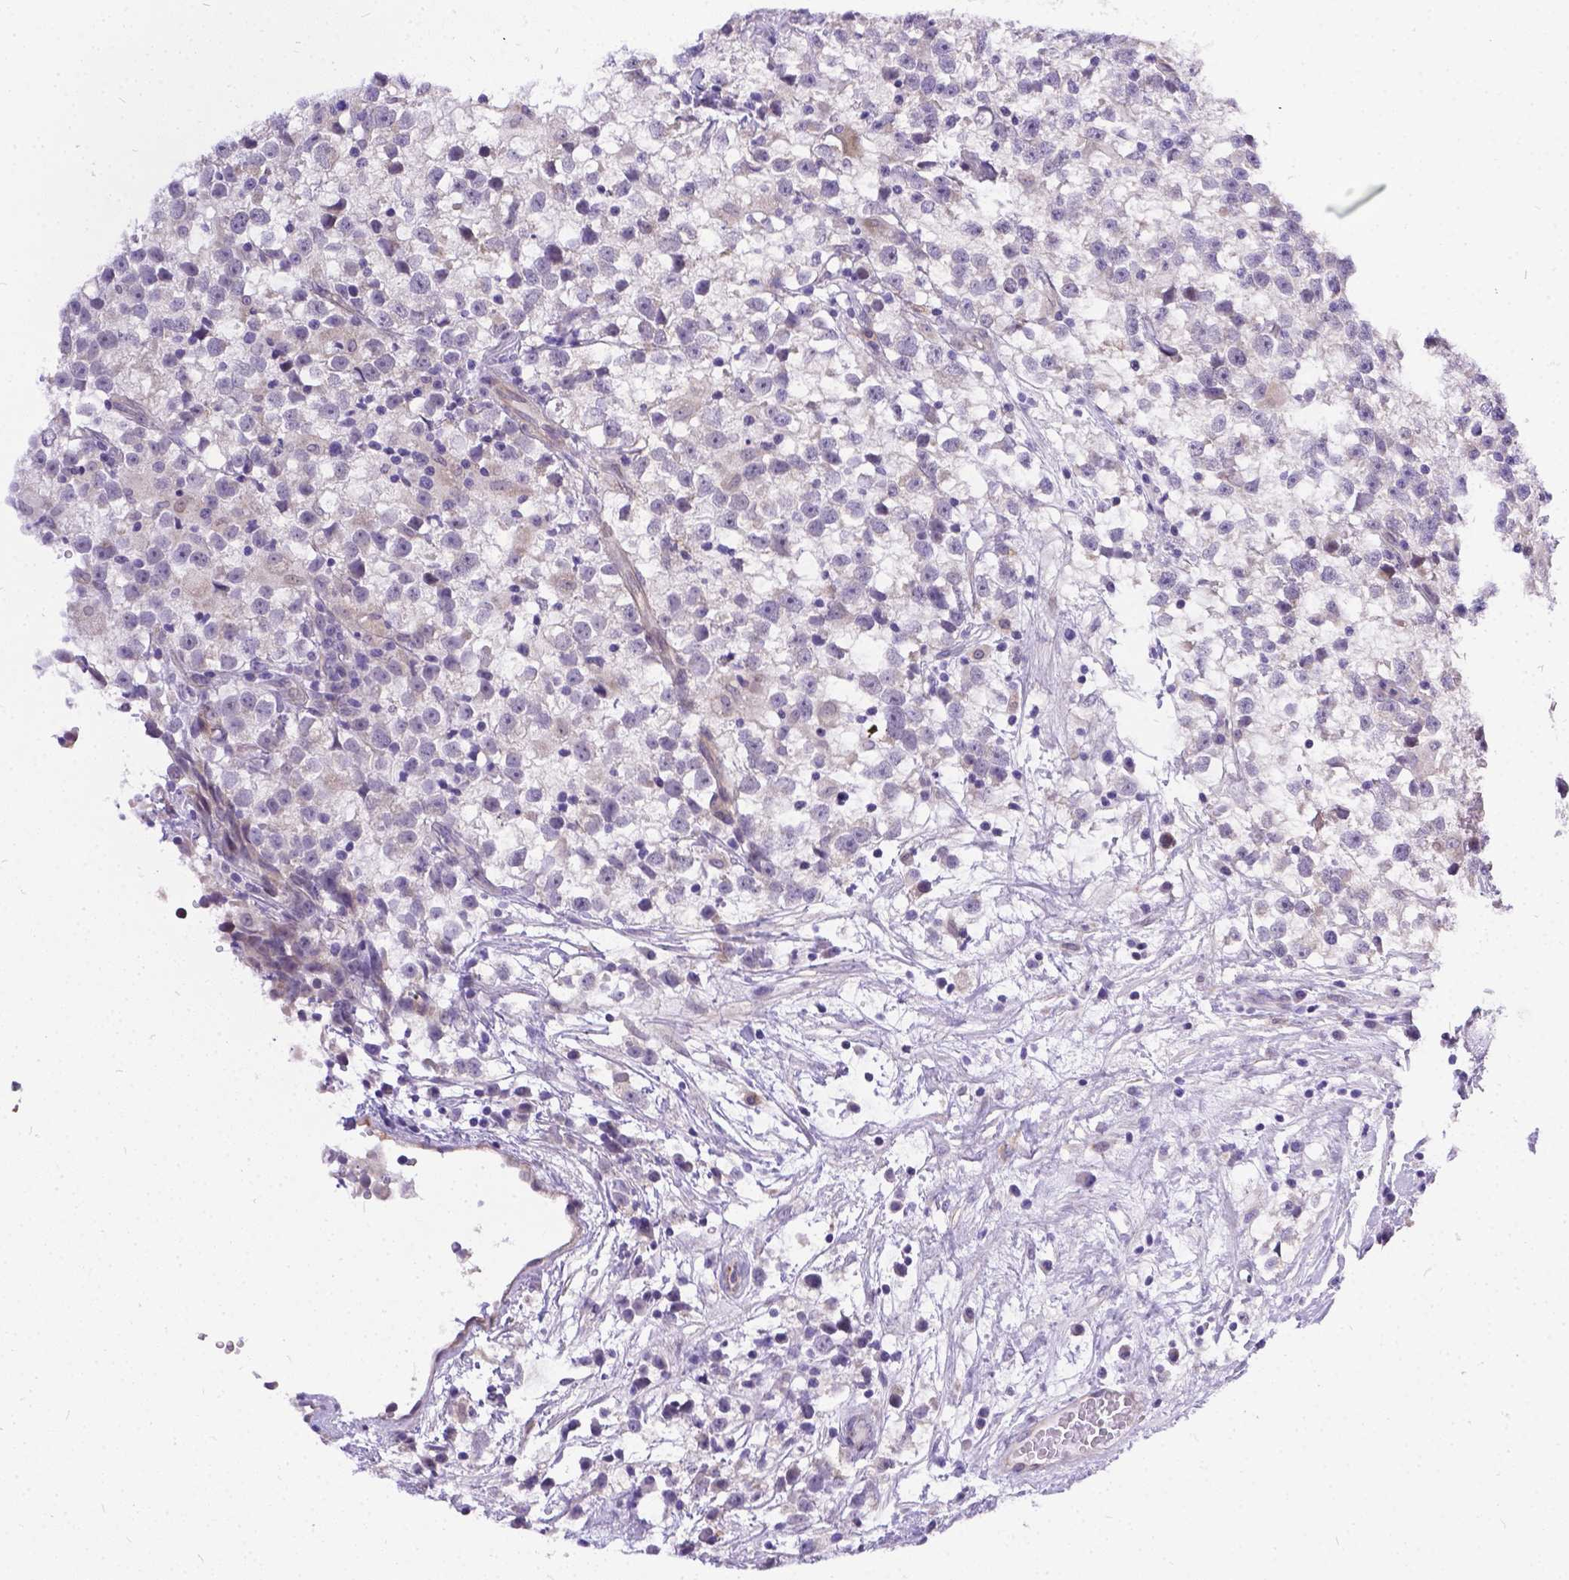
{"staining": {"intensity": "negative", "quantity": "none", "location": "none"}, "tissue": "testis cancer", "cell_type": "Tumor cells", "image_type": "cancer", "snomed": [{"axis": "morphology", "description": "Seminoma, NOS"}, {"axis": "topography", "description": "Testis"}], "caption": "Micrograph shows no significant protein positivity in tumor cells of seminoma (testis). Nuclei are stained in blue.", "gene": "DLEC1", "patient": {"sex": "male", "age": 31}}